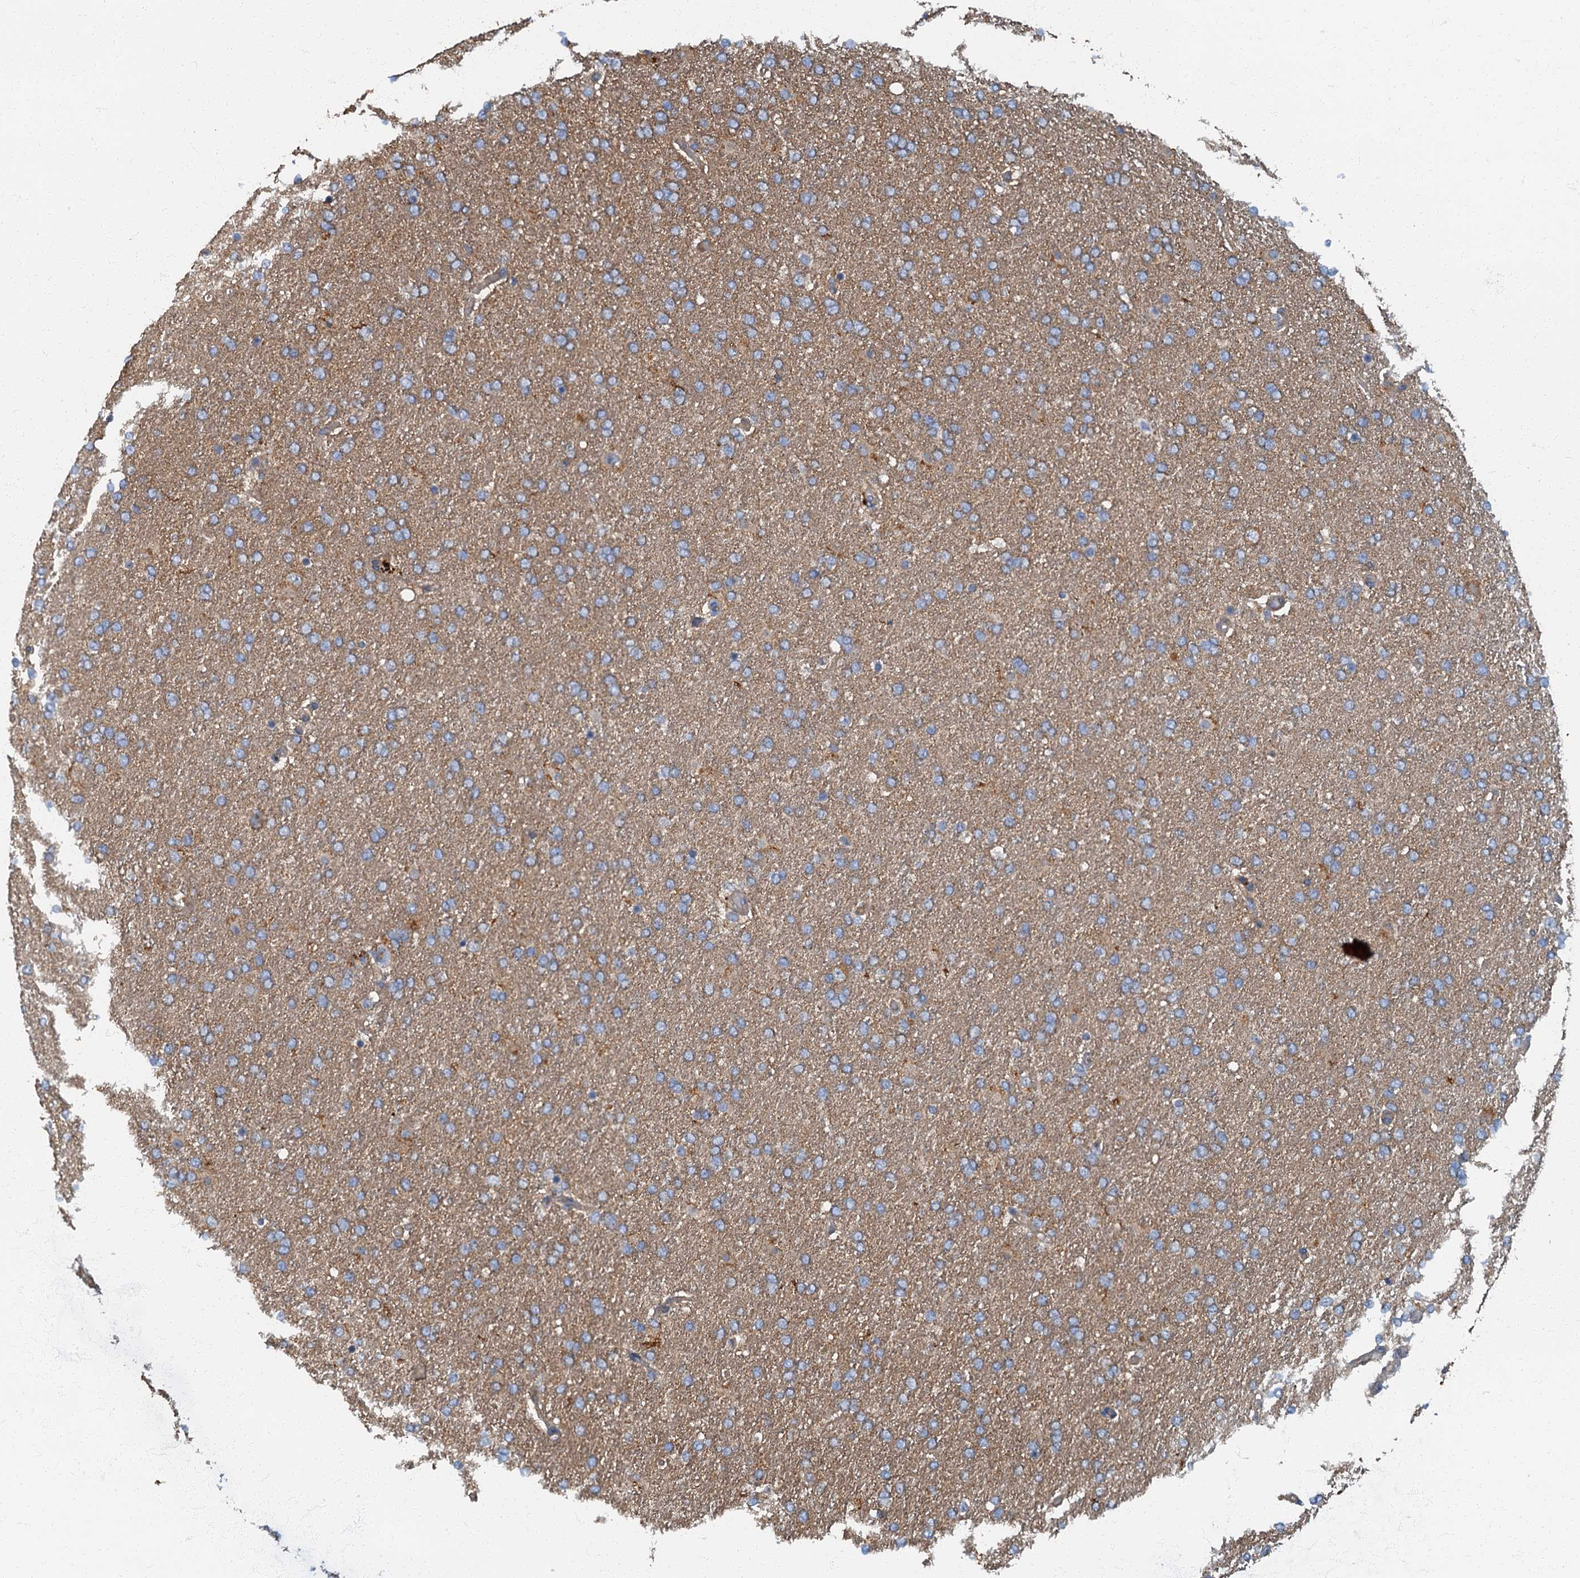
{"staining": {"intensity": "moderate", "quantity": ">75%", "location": "cytoplasmic/membranous"}, "tissue": "glioma", "cell_type": "Tumor cells", "image_type": "cancer", "snomed": [{"axis": "morphology", "description": "Glioma, malignant, High grade"}, {"axis": "topography", "description": "Brain"}], "caption": "Glioma tissue exhibits moderate cytoplasmic/membranous expression in approximately >75% of tumor cells", "gene": "ARL11", "patient": {"sex": "male", "age": 72}}